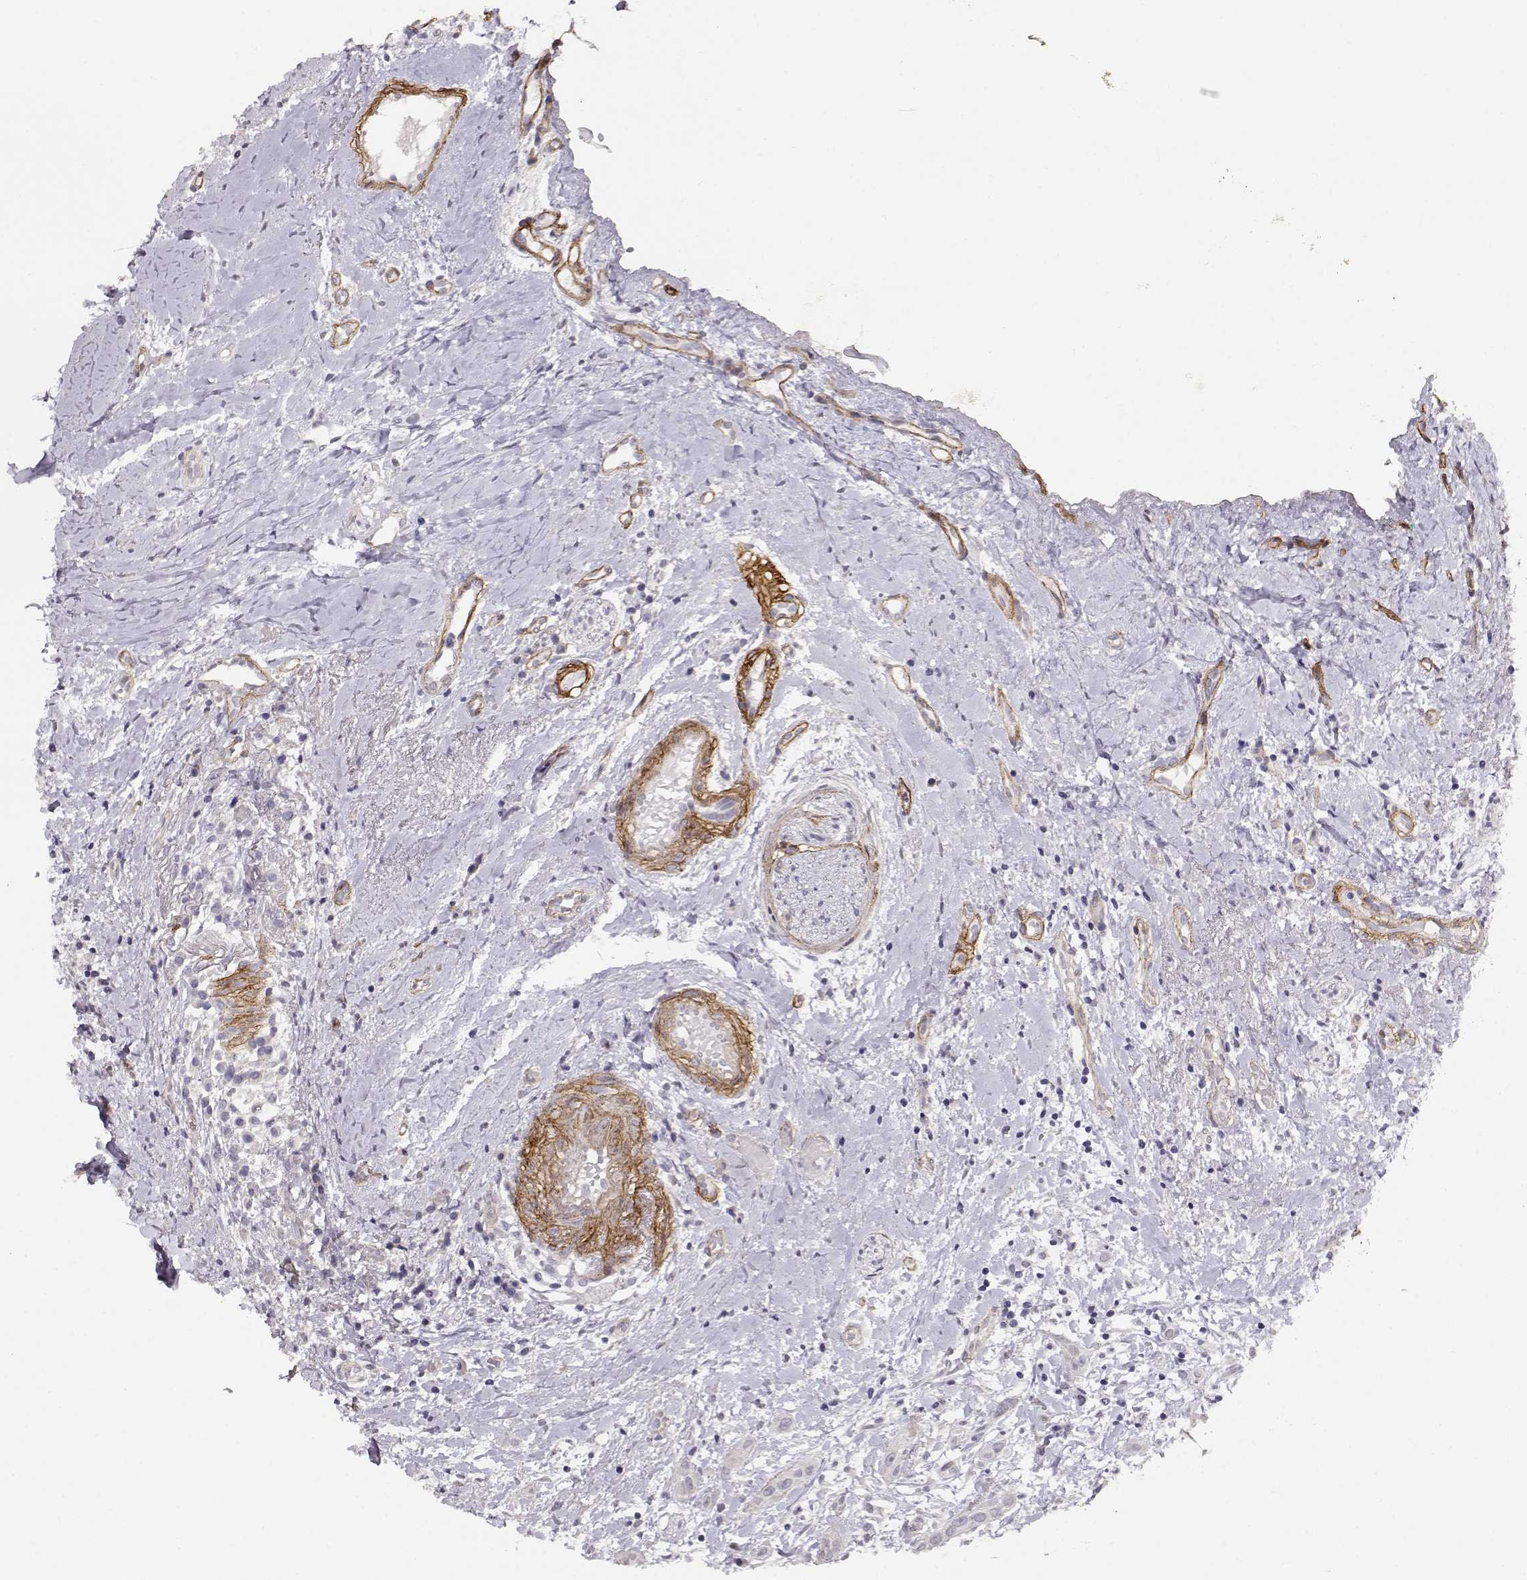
{"staining": {"intensity": "negative", "quantity": "none", "location": "none"}, "tissue": "head and neck cancer", "cell_type": "Tumor cells", "image_type": "cancer", "snomed": [{"axis": "morphology", "description": "Normal tissue, NOS"}, {"axis": "morphology", "description": "Squamous cell carcinoma, NOS"}, {"axis": "topography", "description": "Oral tissue"}, {"axis": "topography", "description": "Salivary gland"}, {"axis": "topography", "description": "Head-Neck"}], "caption": "A histopathology image of head and neck cancer (squamous cell carcinoma) stained for a protein shows no brown staining in tumor cells. The staining was performed using DAB (3,3'-diaminobenzidine) to visualize the protein expression in brown, while the nuclei were stained in blue with hematoxylin (Magnification: 20x).", "gene": "LAMA5", "patient": {"sex": "female", "age": 62}}